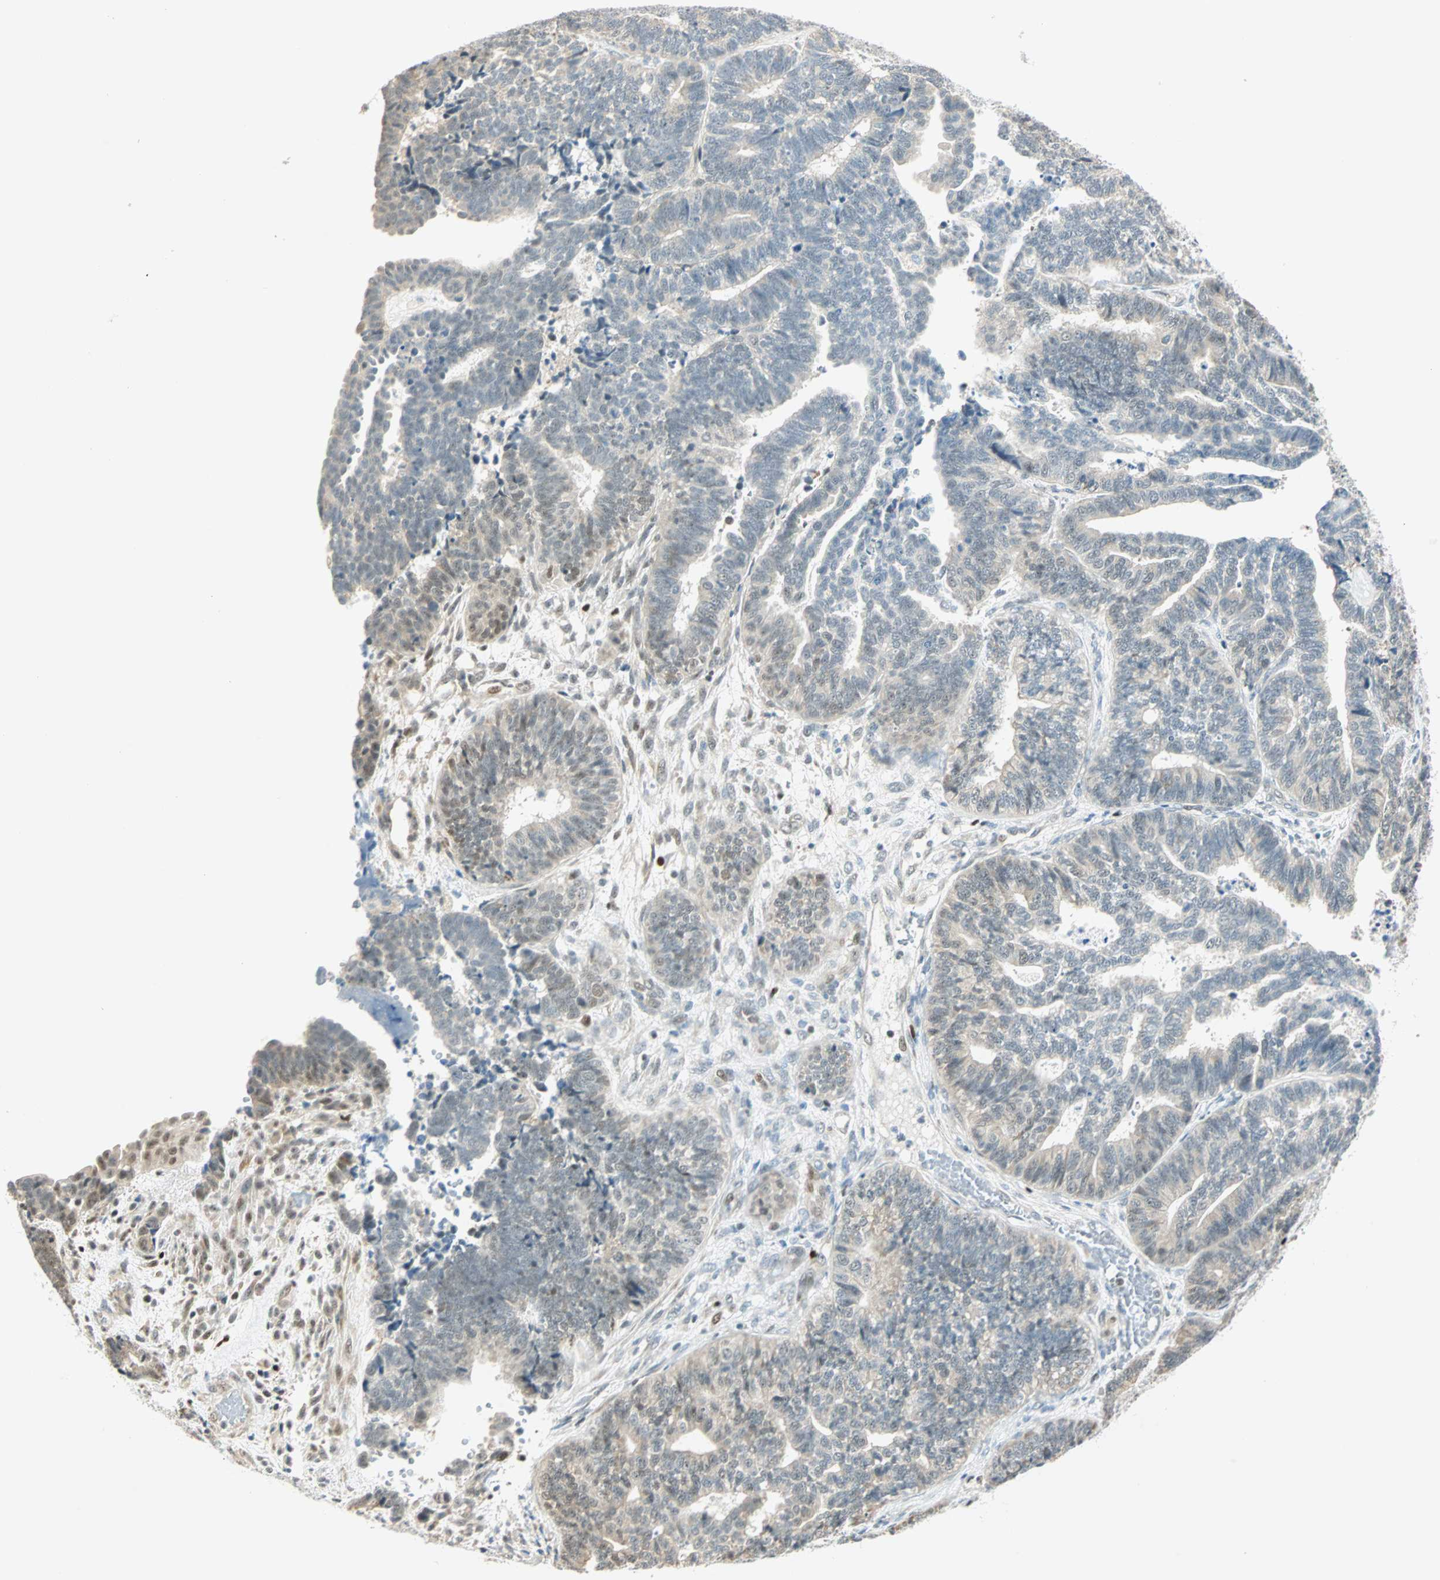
{"staining": {"intensity": "weak", "quantity": "25%-75%", "location": "cytoplasmic/membranous"}, "tissue": "endometrial cancer", "cell_type": "Tumor cells", "image_type": "cancer", "snomed": [{"axis": "morphology", "description": "Adenocarcinoma, NOS"}, {"axis": "topography", "description": "Endometrium"}], "caption": "DAB immunohistochemical staining of human adenocarcinoma (endometrial) exhibits weak cytoplasmic/membranous protein positivity in about 25%-75% of tumor cells.", "gene": "MSX2", "patient": {"sex": "female", "age": 70}}